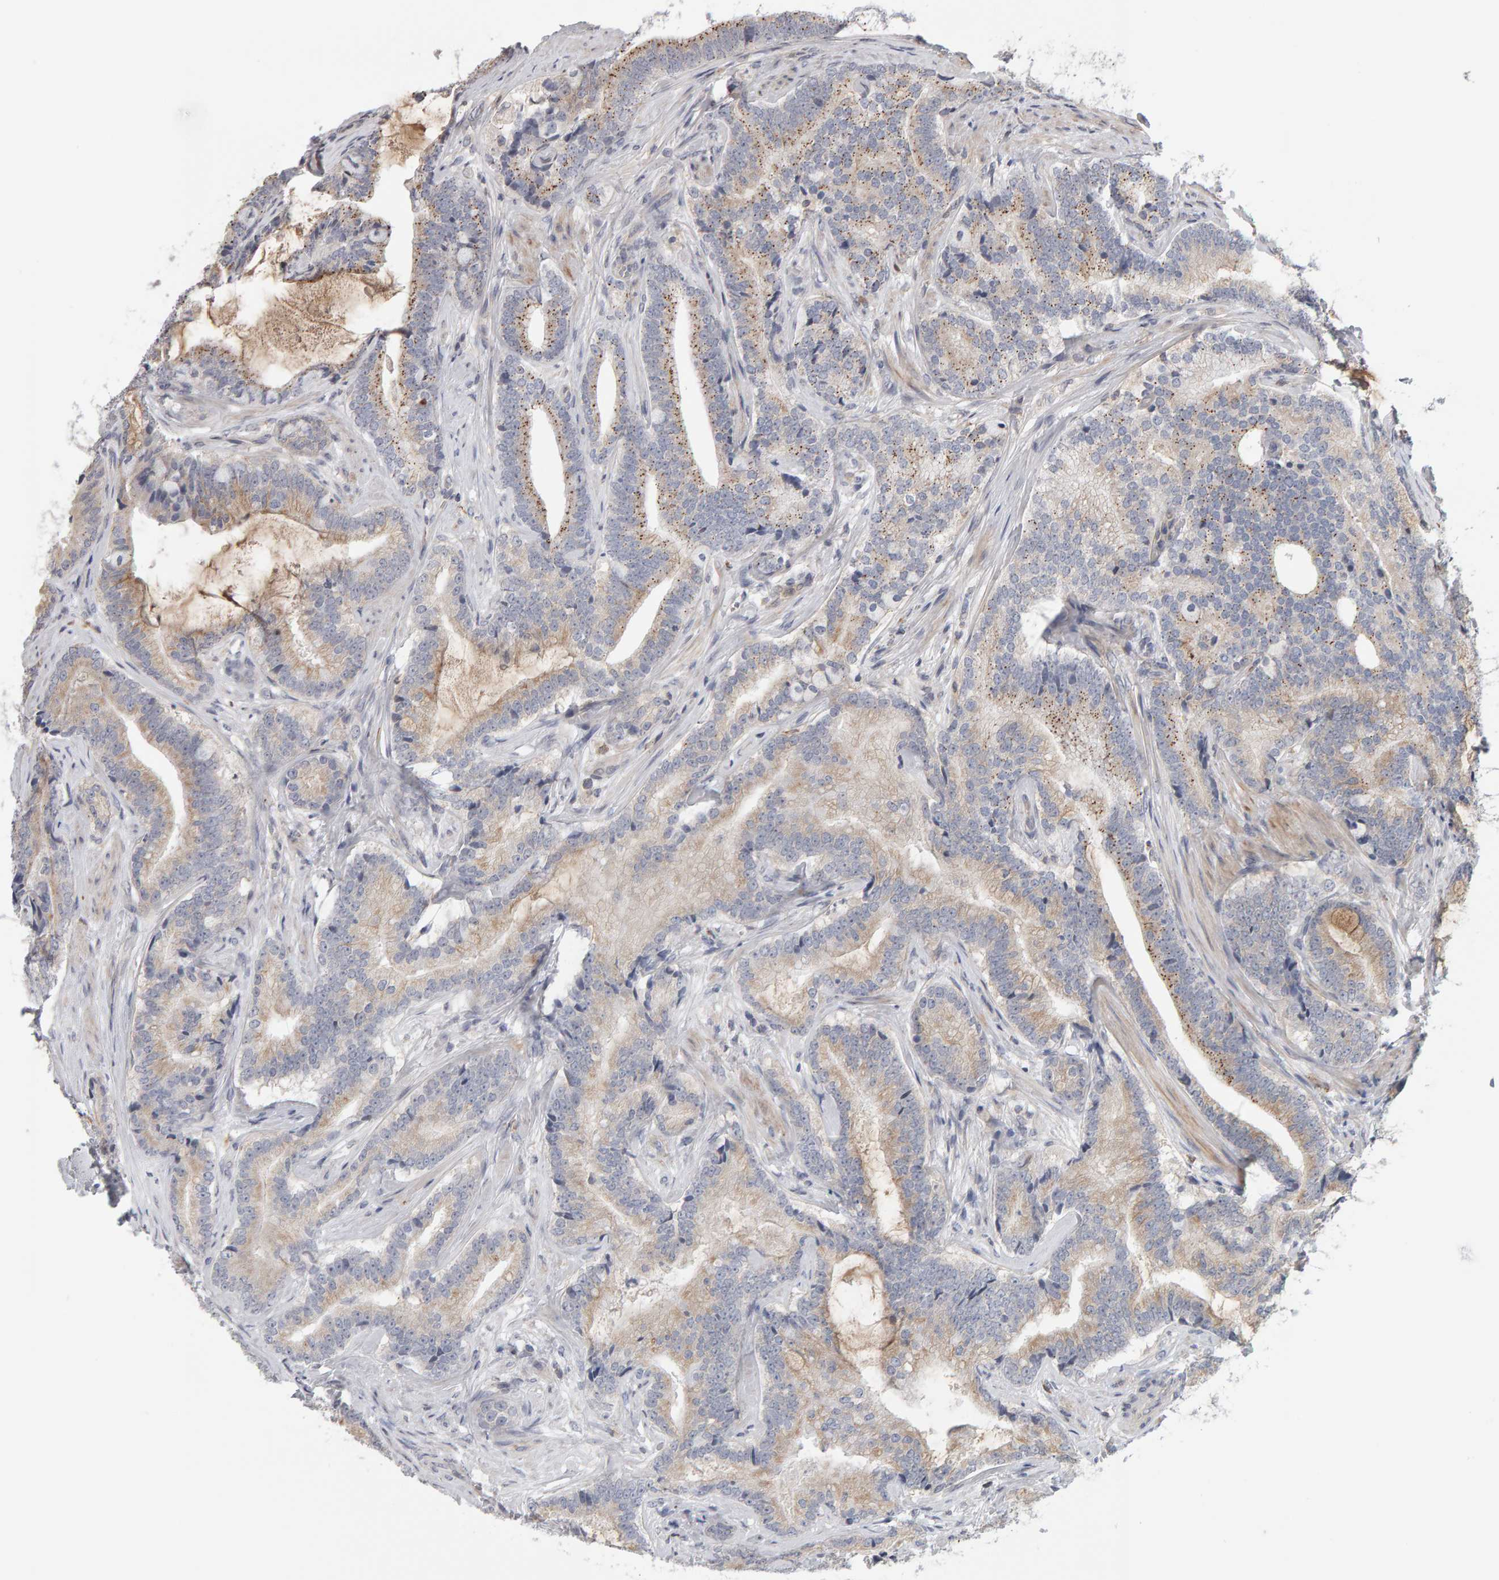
{"staining": {"intensity": "weak", "quantity": ">75%", "location": "cytoplasmic/membranous"}, "tissue": "prostate cancer", "cell_type": "Tumor cells", "image_type": "cancer", "snomed": [{"axis": "morphology", "description": "Adenocarcinoma, High grade"}, {"axis": "topography", "description": "Prostate"}], "caption": "IHC photomicrograph of prostate high-grade adenocarcinoma stained for a protein (brown), which displays low levels of weak cytoplasmic/membranous staining in approximately >75% of tumor cells.", "gene": "MSRA", "patient": {"sex": "male", "age": 55}}